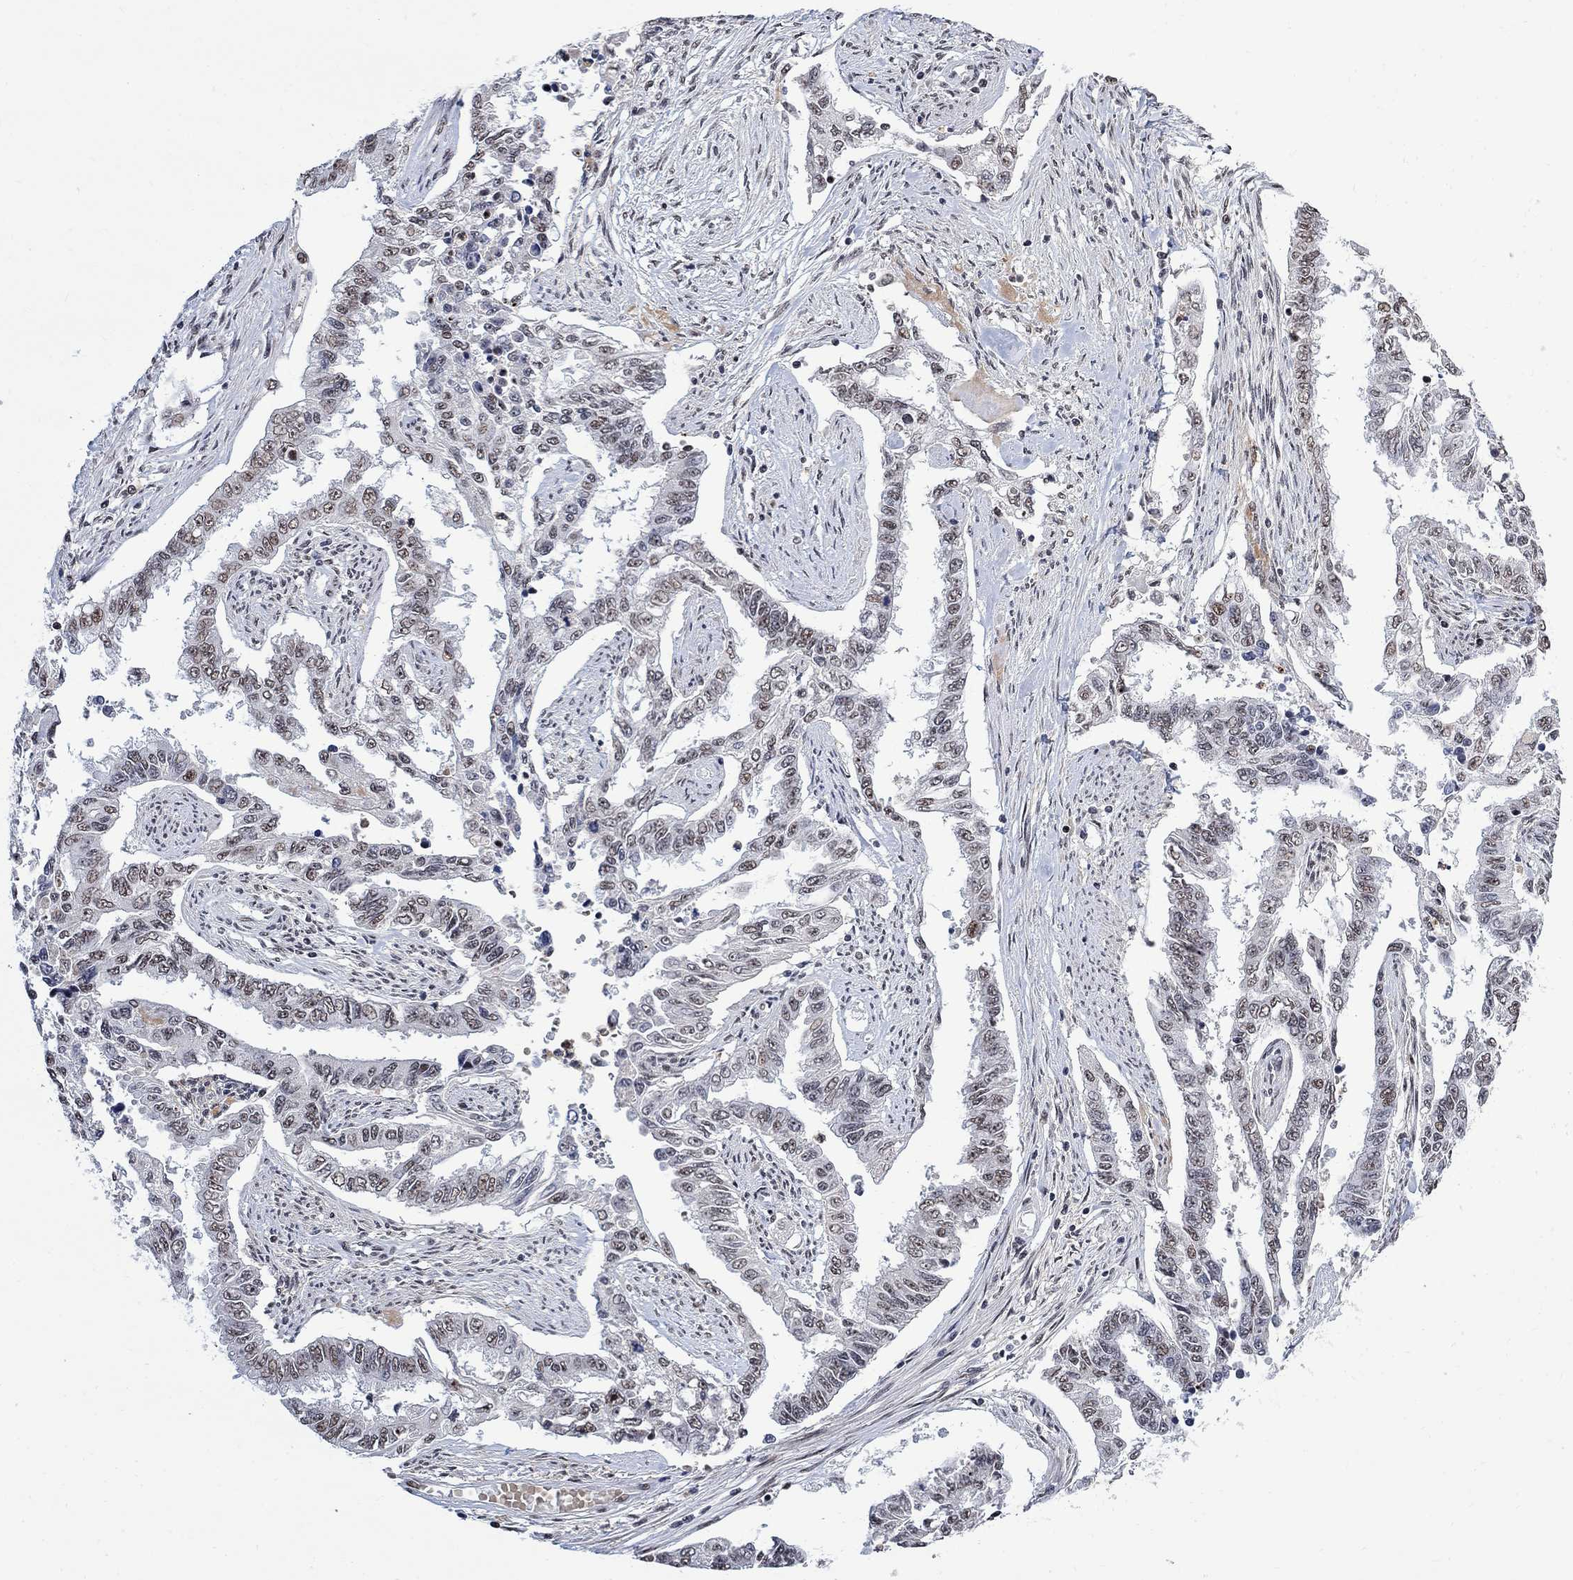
{"staining": {"intensity": "weak", "quantity": "25%-75%", "location": "nuclear"}, "tissue": "endometrial cancer", "cell_type": "Tumor cells", "image_type": "cancer", "snomed": [{"axis": "morphology", "description": "Adenocarcinoma, NOS"}, {"axis": "topography", "description": "Uterus"}], "caption": "IHC (DAB) staining of endometrial cancer (adenocarcinoma) shows weak nuclear protein staining in approximately 25%-75% of tumor cells. The protein of interest is stained brown, and the nuclei are stained in blue (DAB (3,3'-diaminobenzidine) IHC with brightfield microscopy, high magnification).", "gene": "E4F1", "patient": {"sex": "female", "age": 59}}